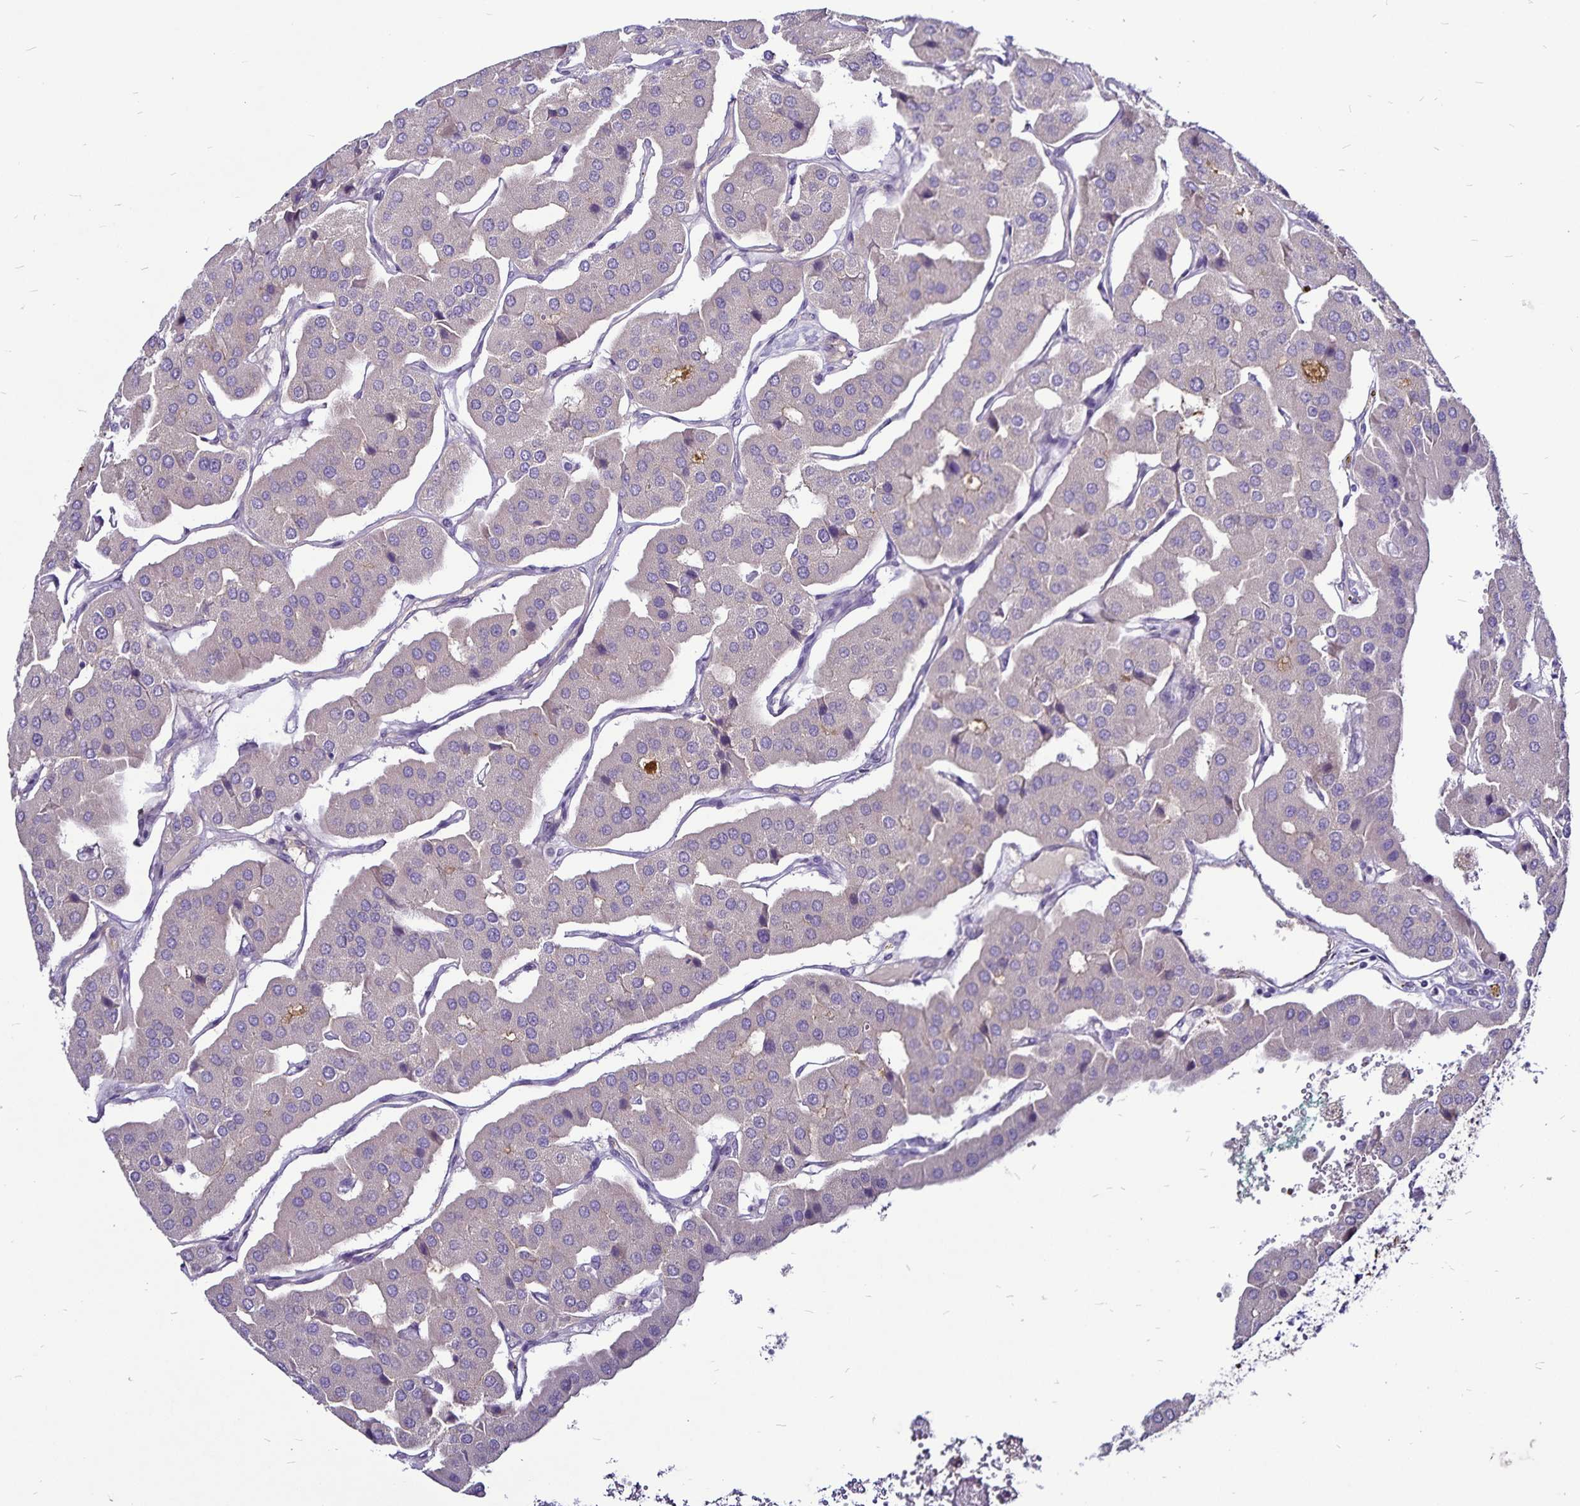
{"staining": {"intensity": "negative", "quantity": "none", "location": "none"}, "tissue": "parathyroid gland", "cell_type": "Glandular cells", "image_type": "normal", "snomed": [{"axis": "morphology", "description": "Normal tissue, NOS"}, {"axis": "morphology", "description": "Adenoma, NOS"}, {"axis": "topography", "description": "Parathyroid gland"}], "caption": "This is an immunohistochemistry histopathology image of unremarkable human parathyroid gland. There is no expression in glandular cells.", "gene": "GNG12", "patient": {"sex": "female", "age": 86}}